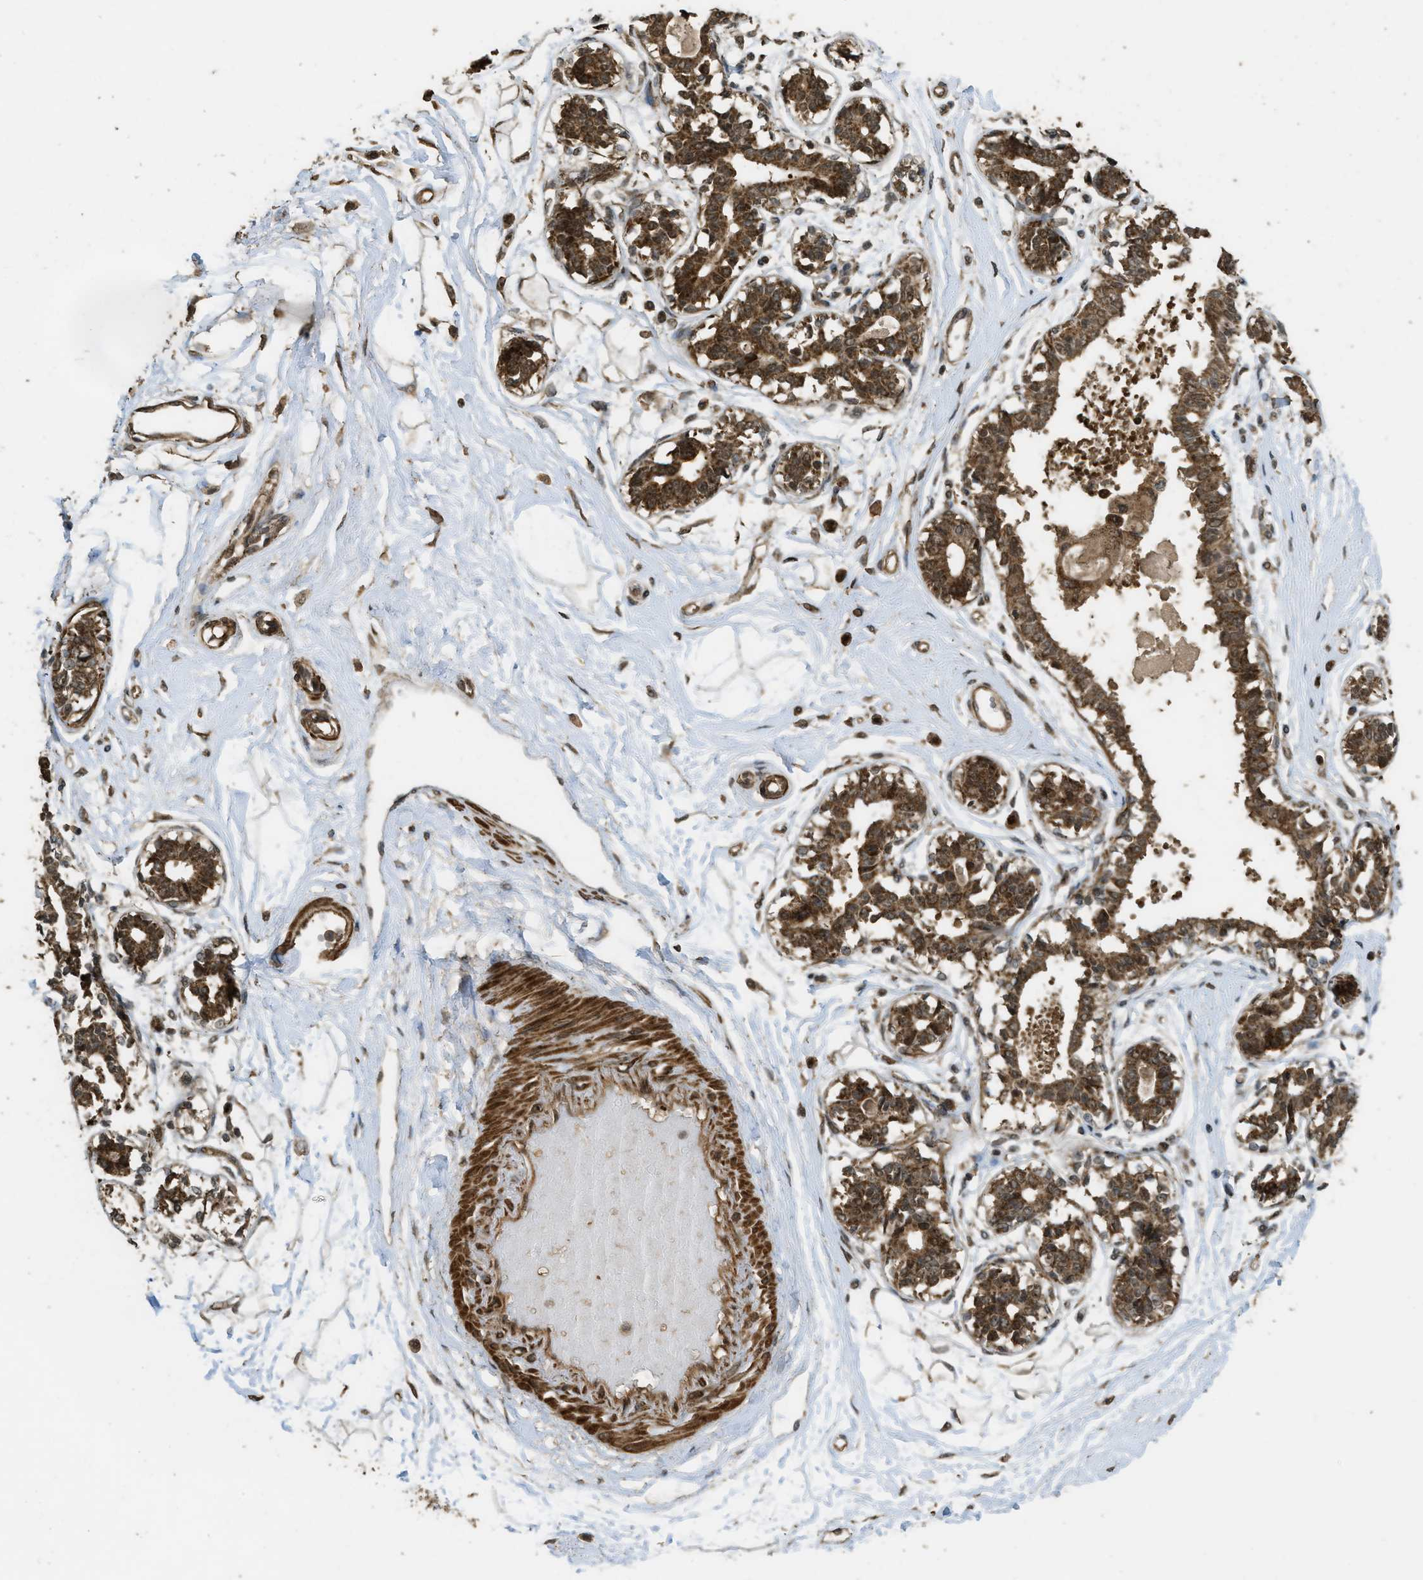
{"staining": {"intensity": "moderate", "quantity": "25%-75%", "location": "nuclear"}, "tissue": "breast", "cell_type": "Adipocytes", "image_type": "normal", "snomed": [{"axis": "morphology", "description": "Normal tissue, NOS"}, {"axis": "topography", "description": "Breast"}], "caption": "IHC of unremarkable human breast reveals medium levels of moderate nuclear expression in approximately 25%-75% of adipocytes. (DAB IHC, brown staining for protein, blue staining for nuclei).", "gene": "CTPS1", "patient": {"sex": "female", "age": 45}}